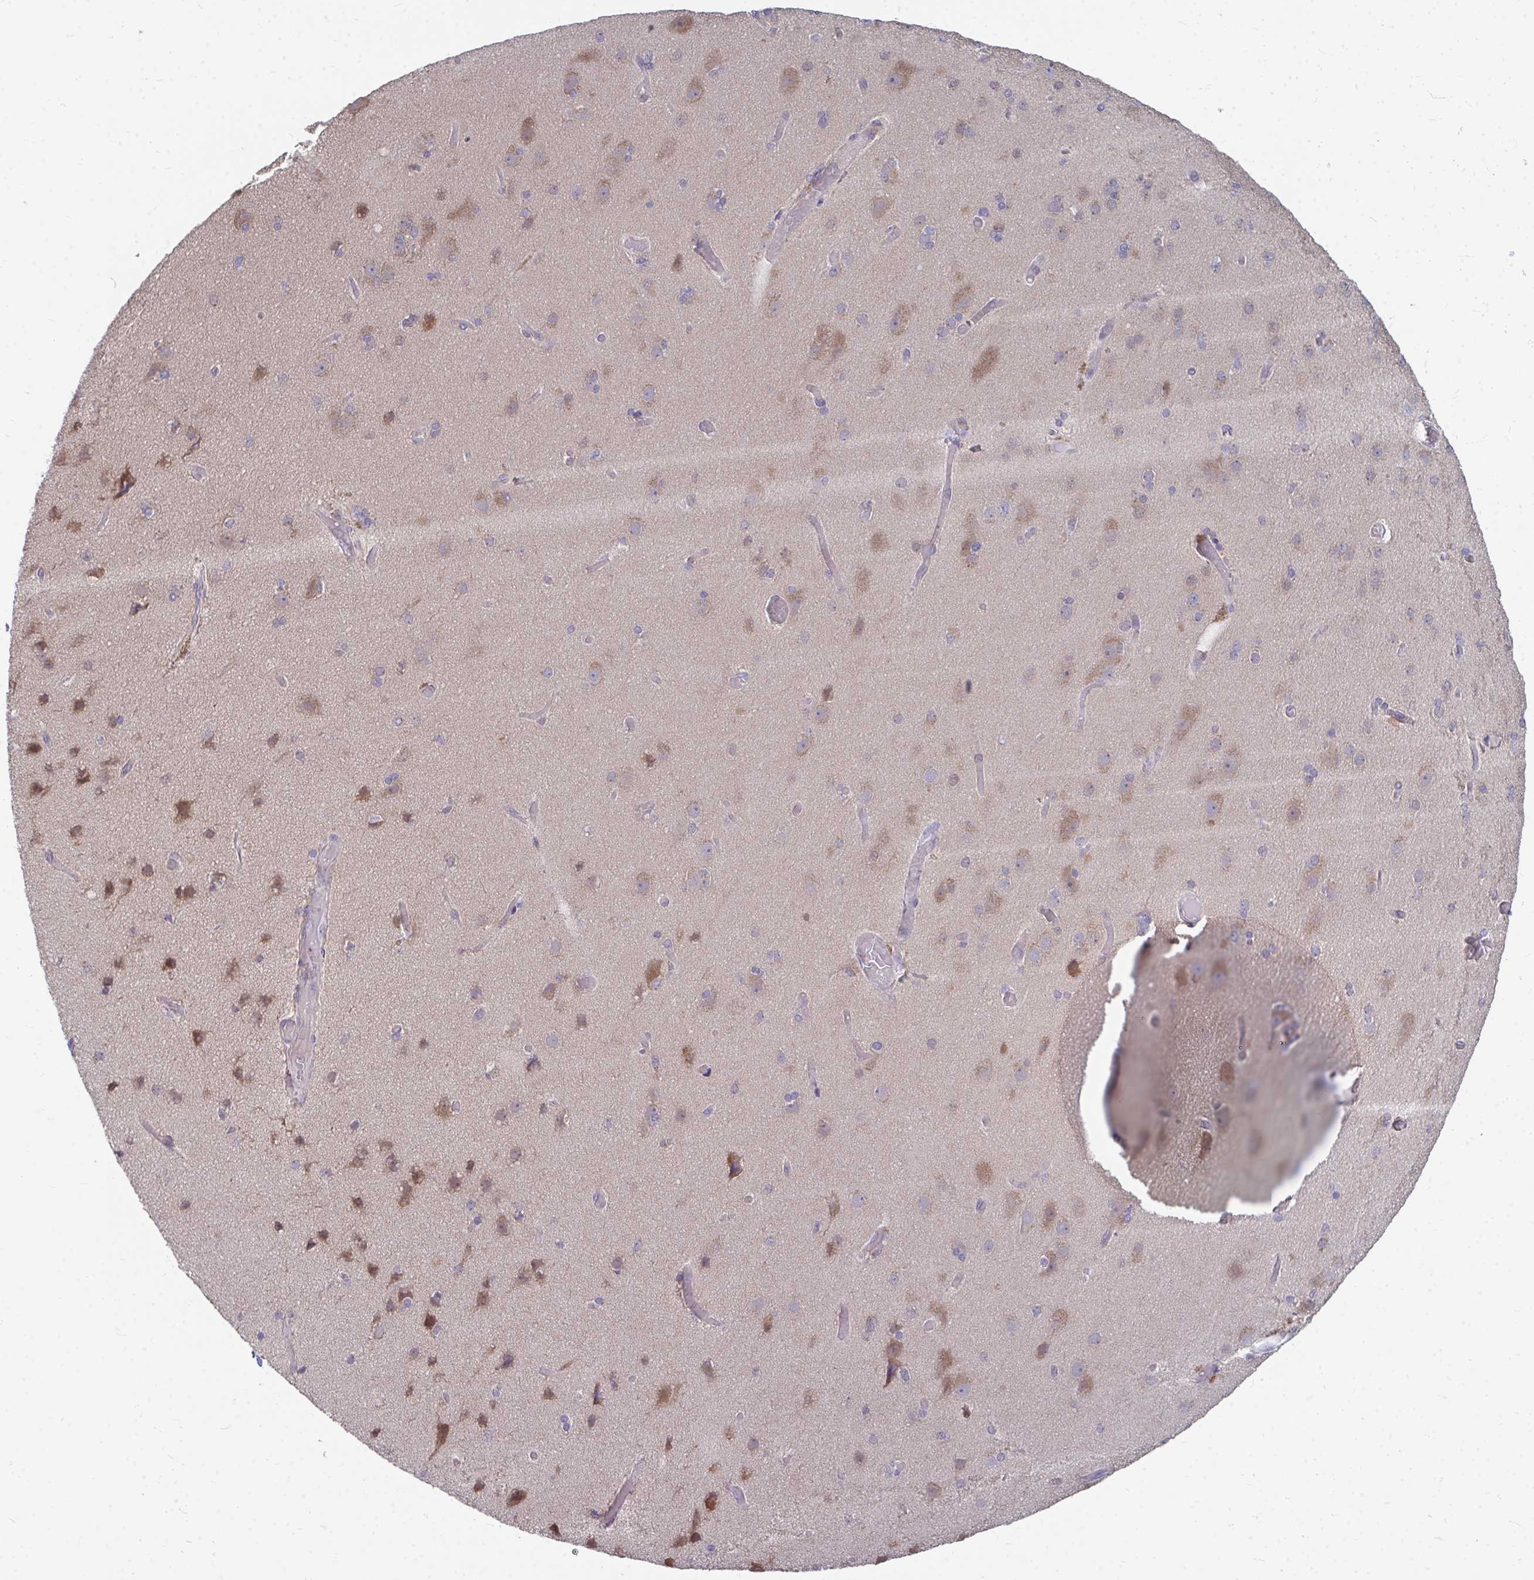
{"staining": {"intensity": "negative", "quantity": "none", "location": "none"}, "tissue": "cerebral cortex", "cell_type": "Endothelial cells", "image_type": "normal", "snomed": [{"axis": "morphology", "description": "Normal tissue, NOS"}, {"axis": "morphology", "description": "Glioma, malignant, High grade"}, {"axis": "topography", "description": "Cerebral cortex"}], "caption": "Unremarkable cerebral cortex was stained to show a protein in brown. There is no significant expression in endothelial cells. (Immunohistochemistry, brightfield microscopy, high magnification).", "gene": "MROH8", "patient": {"sex": "male", "age": 71}}